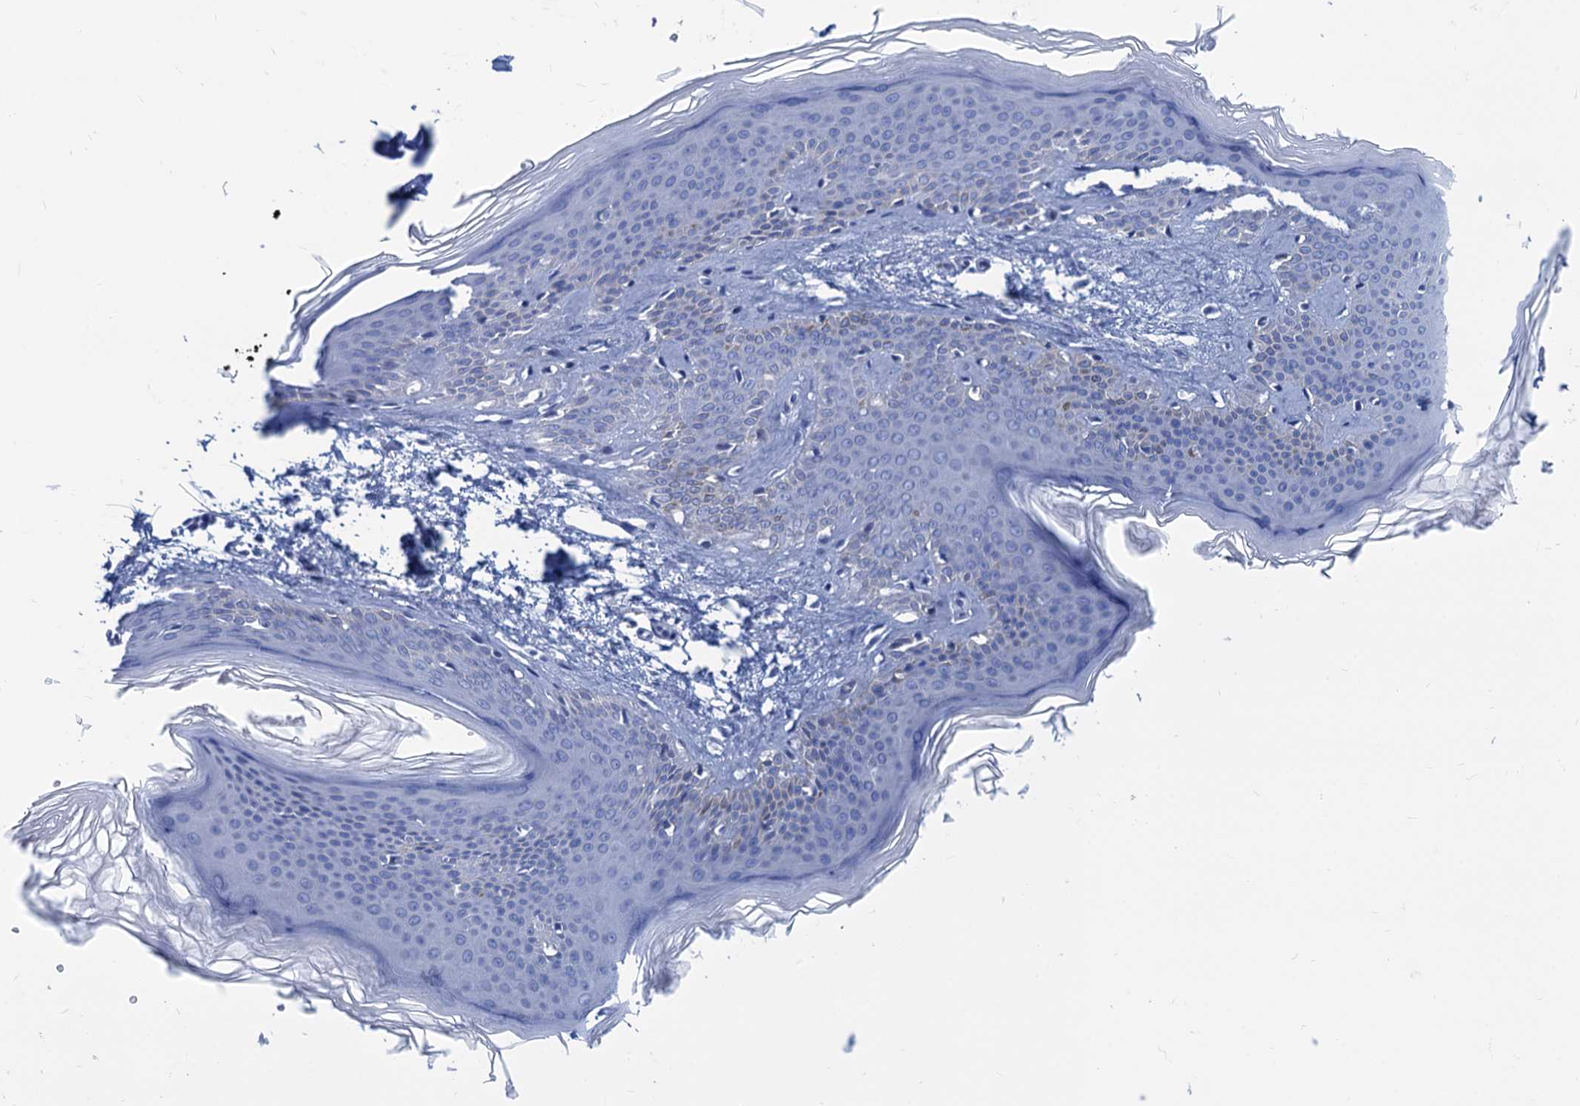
{"staining": {"intensity": "negative", "quantity": "none", "location": "none"}, "tissue": "skin", "cell_type": "Fibroblasts", "image_type": "normal", "snomed": [{"axis": "morphology", "description": "Normal tissue, NOS"}, {"axis": "topography", "description": "Skin"}], "caption": "Histopathology image shows no significant protein positivity in fibroblasts of normal skin.", "gene": "CABYR", "patient": {"sex": "female", "age": 27}}